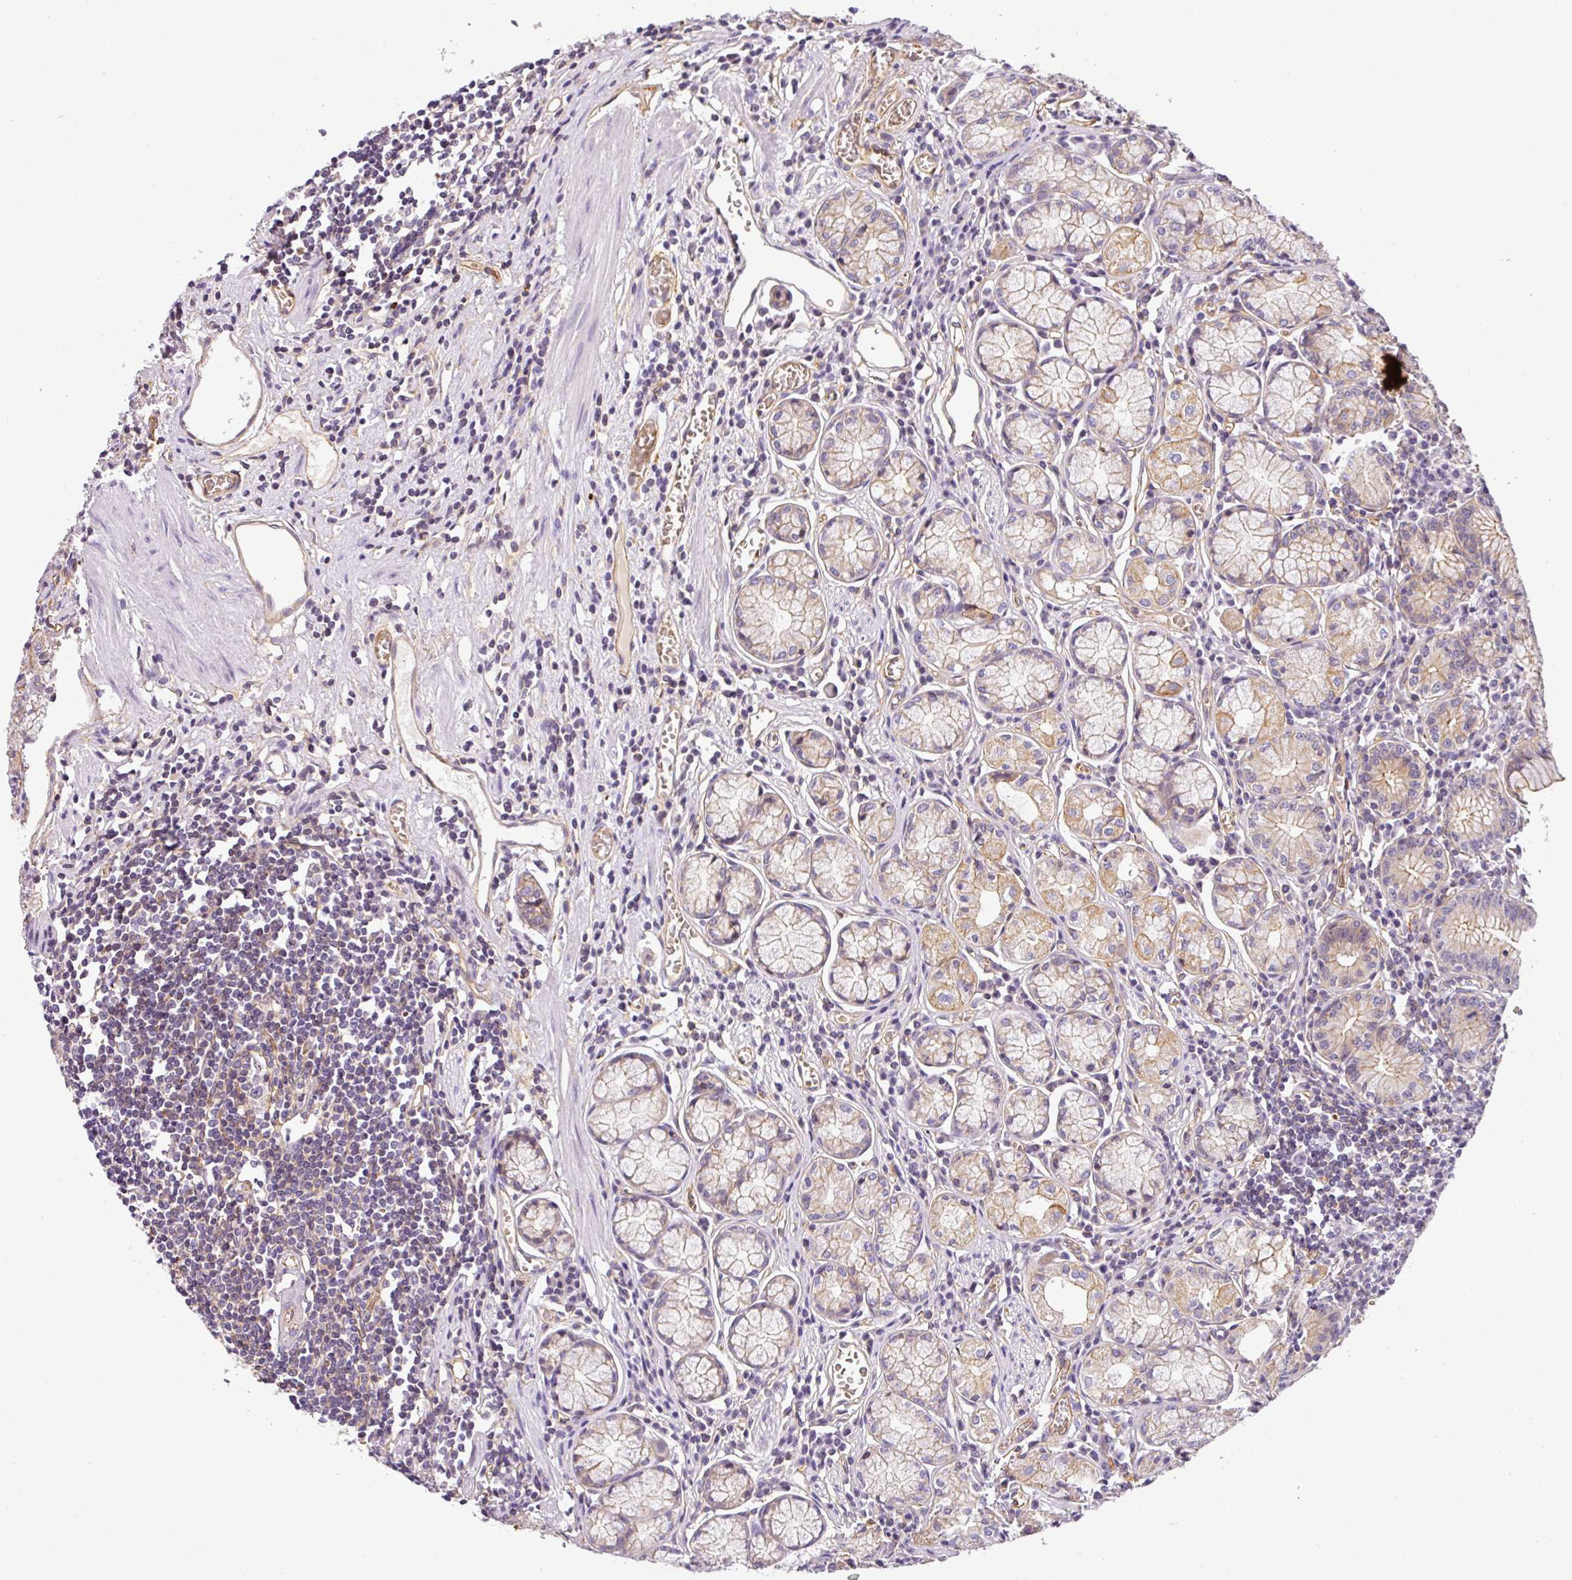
{"staining": {"intensity": "moderate", "quantity": "25%-75%", "location": "cytoplasmic/membranous"}, "tissue": "stomach", "cell_type": "Glandular cells", "image_type": "normal", "snomed": [{"axis": "morphology", "description": "Normal tissue, NOS"}, {"axis": "topography", "description": "Stomach"}], "caption": "IHC (DAB (3,3'-diaminobenzidine)) staining of unremarkable stomach demonstrates moderate cytoplasmic/membranous protein staining in approximately 25%-75% of glandular cells. (Stains: DAB (3,3'-diaminobenzidine) in brown, nuclei in blue, Microscopy: brightfield microscopy at high magnification).", "gene": "OR11H4", "patient": {"sex": "male", "age": 55}}